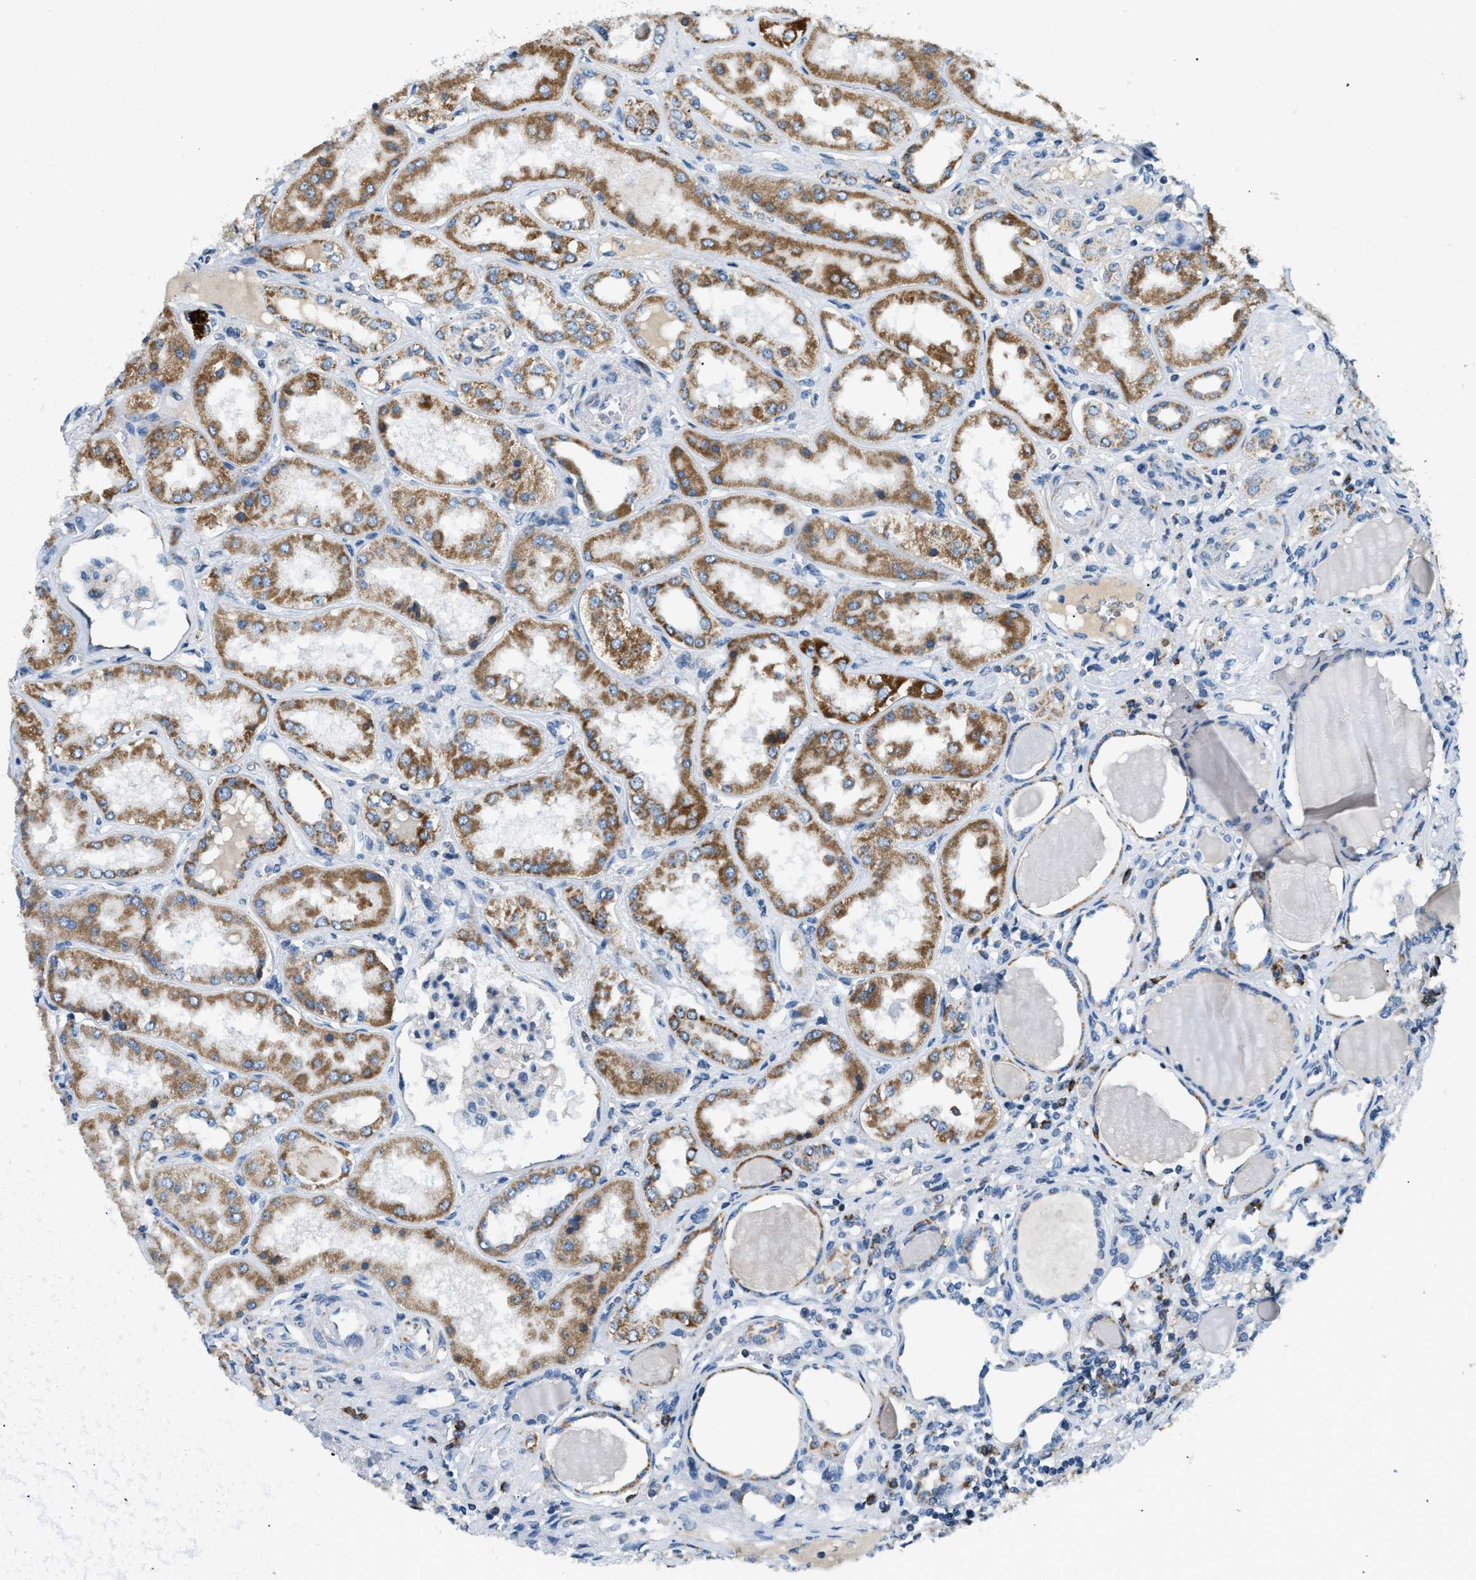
{"staining": {"intensity": "negative", "quantity": "none", "location": "none"}, "tissue": "kidney", "cell_type": "Cells in glomeruli", "image_type": "normal", "snomed": [{"axis": "morphology", "description": "Normal tissue, NOS"}, {"axis": "topography", "description": "Kidney"}], "caption": "Photomicrograph shows no significant protein expression in cells in glomeruli of benign kidney. (DAB immunohistochemistry (IHC), high magnification).", "gene": "ACADVL", "patient": {"sex": "female", "age": 56}}